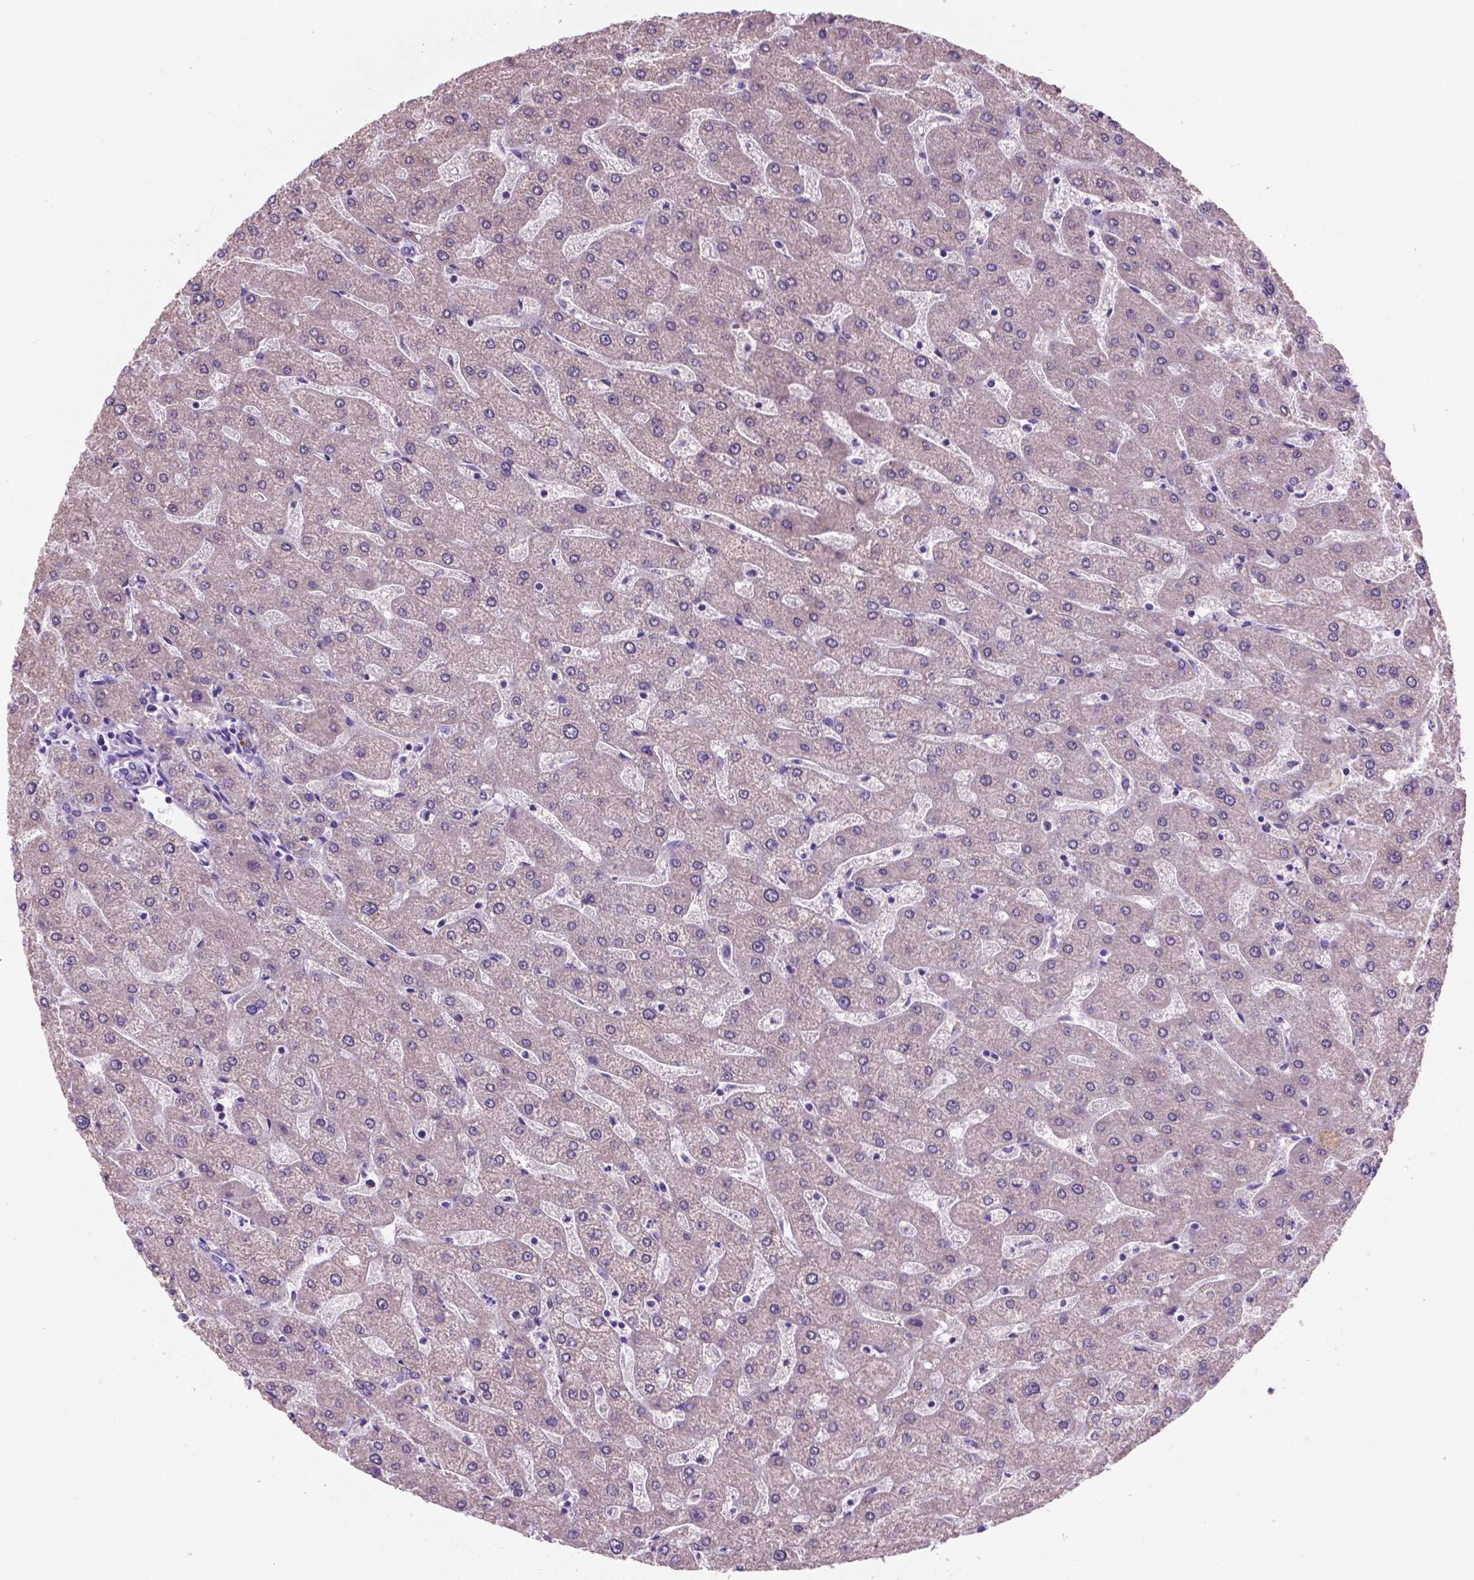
{"staining": {"intensity": "negative", "quantity": "none", "location": "none"}, "tissue": "liver", "cell_type": "Cholangiocytes", "image_type": "normal", "snomed": [{"axis": "morphology", "description": "Normal tissue, NOS"}, {"axis": "topography", "description": "Liver"}], "caption": "Liver was stained to show a protein in brown. There is no significant positivity in cholangiocytes. (DAB IHC with hematoxylin counter stain).", "gene": "TRPV5", "patient": {"sex": "male", "age": 67}}